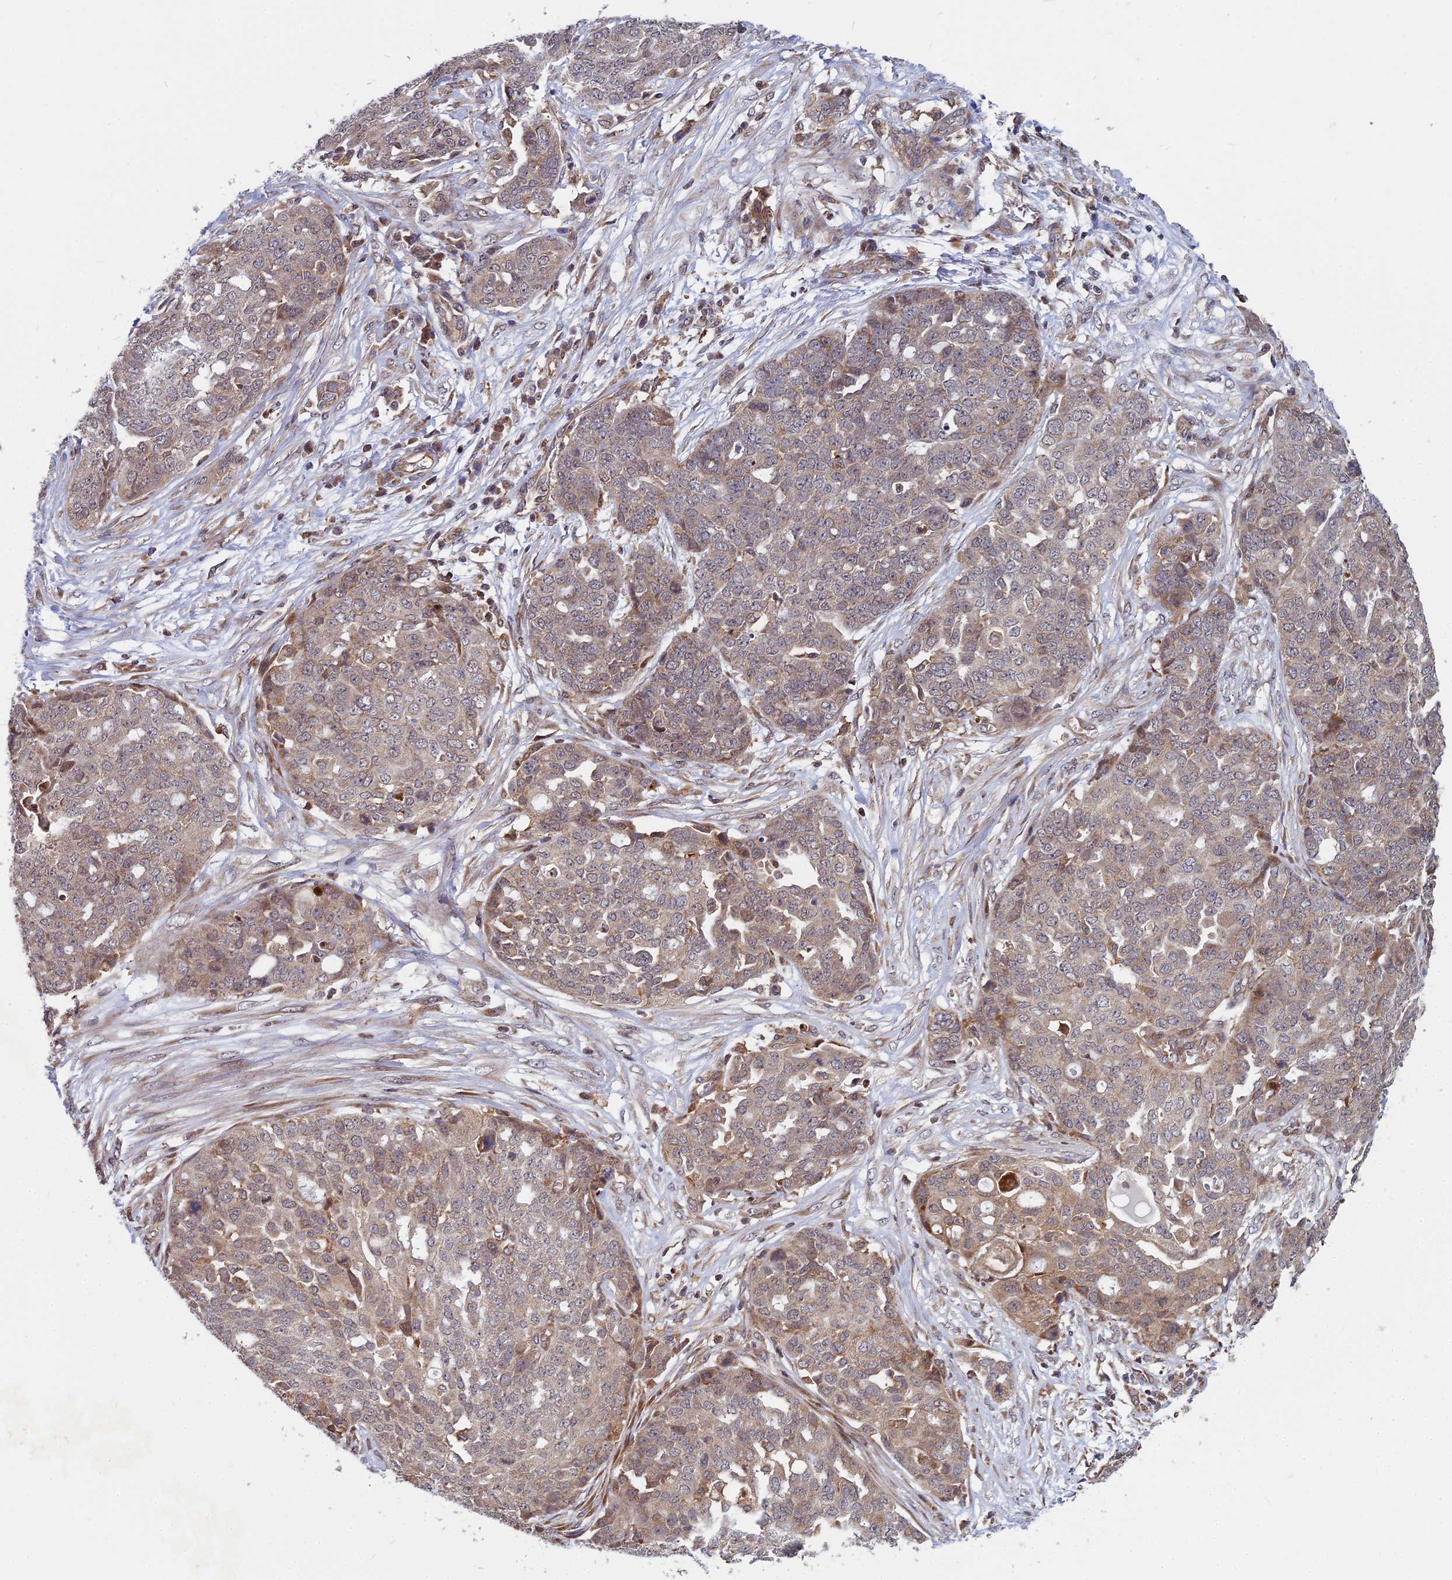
{"staining": {"intensity": "weak", "quantity": "25%-75%", "location": "cytoplasmic/membranous,nuclear"}, "tissue": "ovarian cancer", "cell_type": "Tumor cells", "image_type": "cancer", "snomed": [{"axis": "morphology", "description": "Cystadenocarcinoma, serous, NOS"}, {"axis": "topography", "description": "Soft tissue"}, {"axis": "topography", "description": "Ovary"}], "caption": "The photomicrograph exhibits immunohistochemical staining of ovarian serous cystadenocarcinoma. There is weak cytoplasmic/membranous and nuclear expression is appreciated in about 25%-75% of tumor cells.", "gene": "COMMD2", "patient": {"sex": "female", "age": 57}}